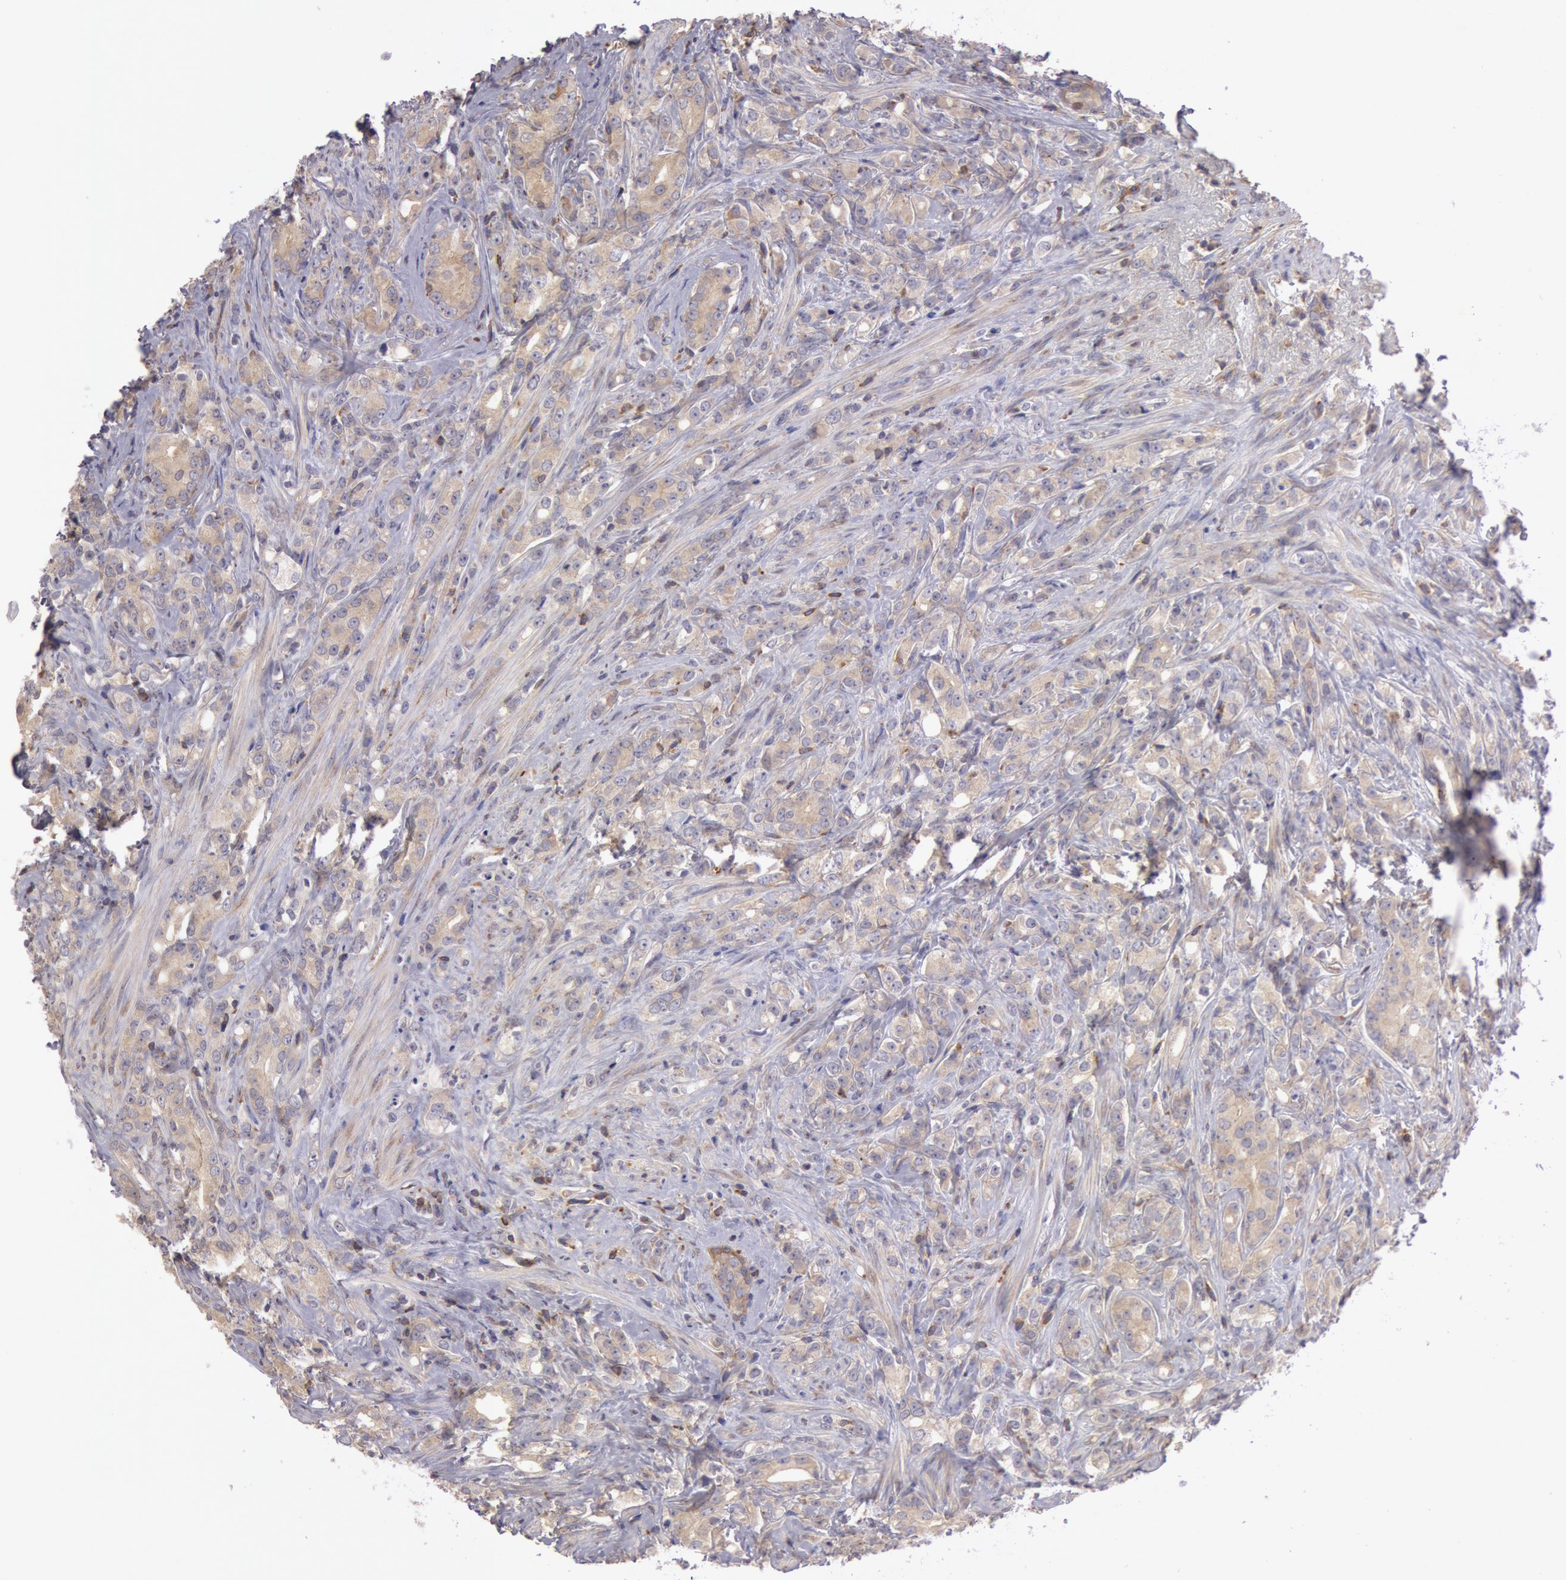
{"staining": {"intensity": "moderate", "quantity": ">75%", "location": "cytoplasmic/membranous"}, "tissue": "prostate cancer", "cell_type": "Tumor cells", "image_type": "cancer", "snomed": [{"axis": "morphology", "description": "Adenocarcinoma, Medium grade"}, {"axis": "topography", "description": "Prostate"}], "caption": "DAB (3,3'-diaminobenzidine) immunohistochemical staining of adenocarcinoma (medium-grade) (prostate) shows moderate cytoplasmic/membranous protein positivity in about >75% of tumor cells. (Stains: DAB (3,3'-diaminobenzidine) in brown, nuclei in blue, Microscopy: brightfield microscopy at high magnification).", "gene": "NMT2", "patient": {"sex": "male", "age": 59}}